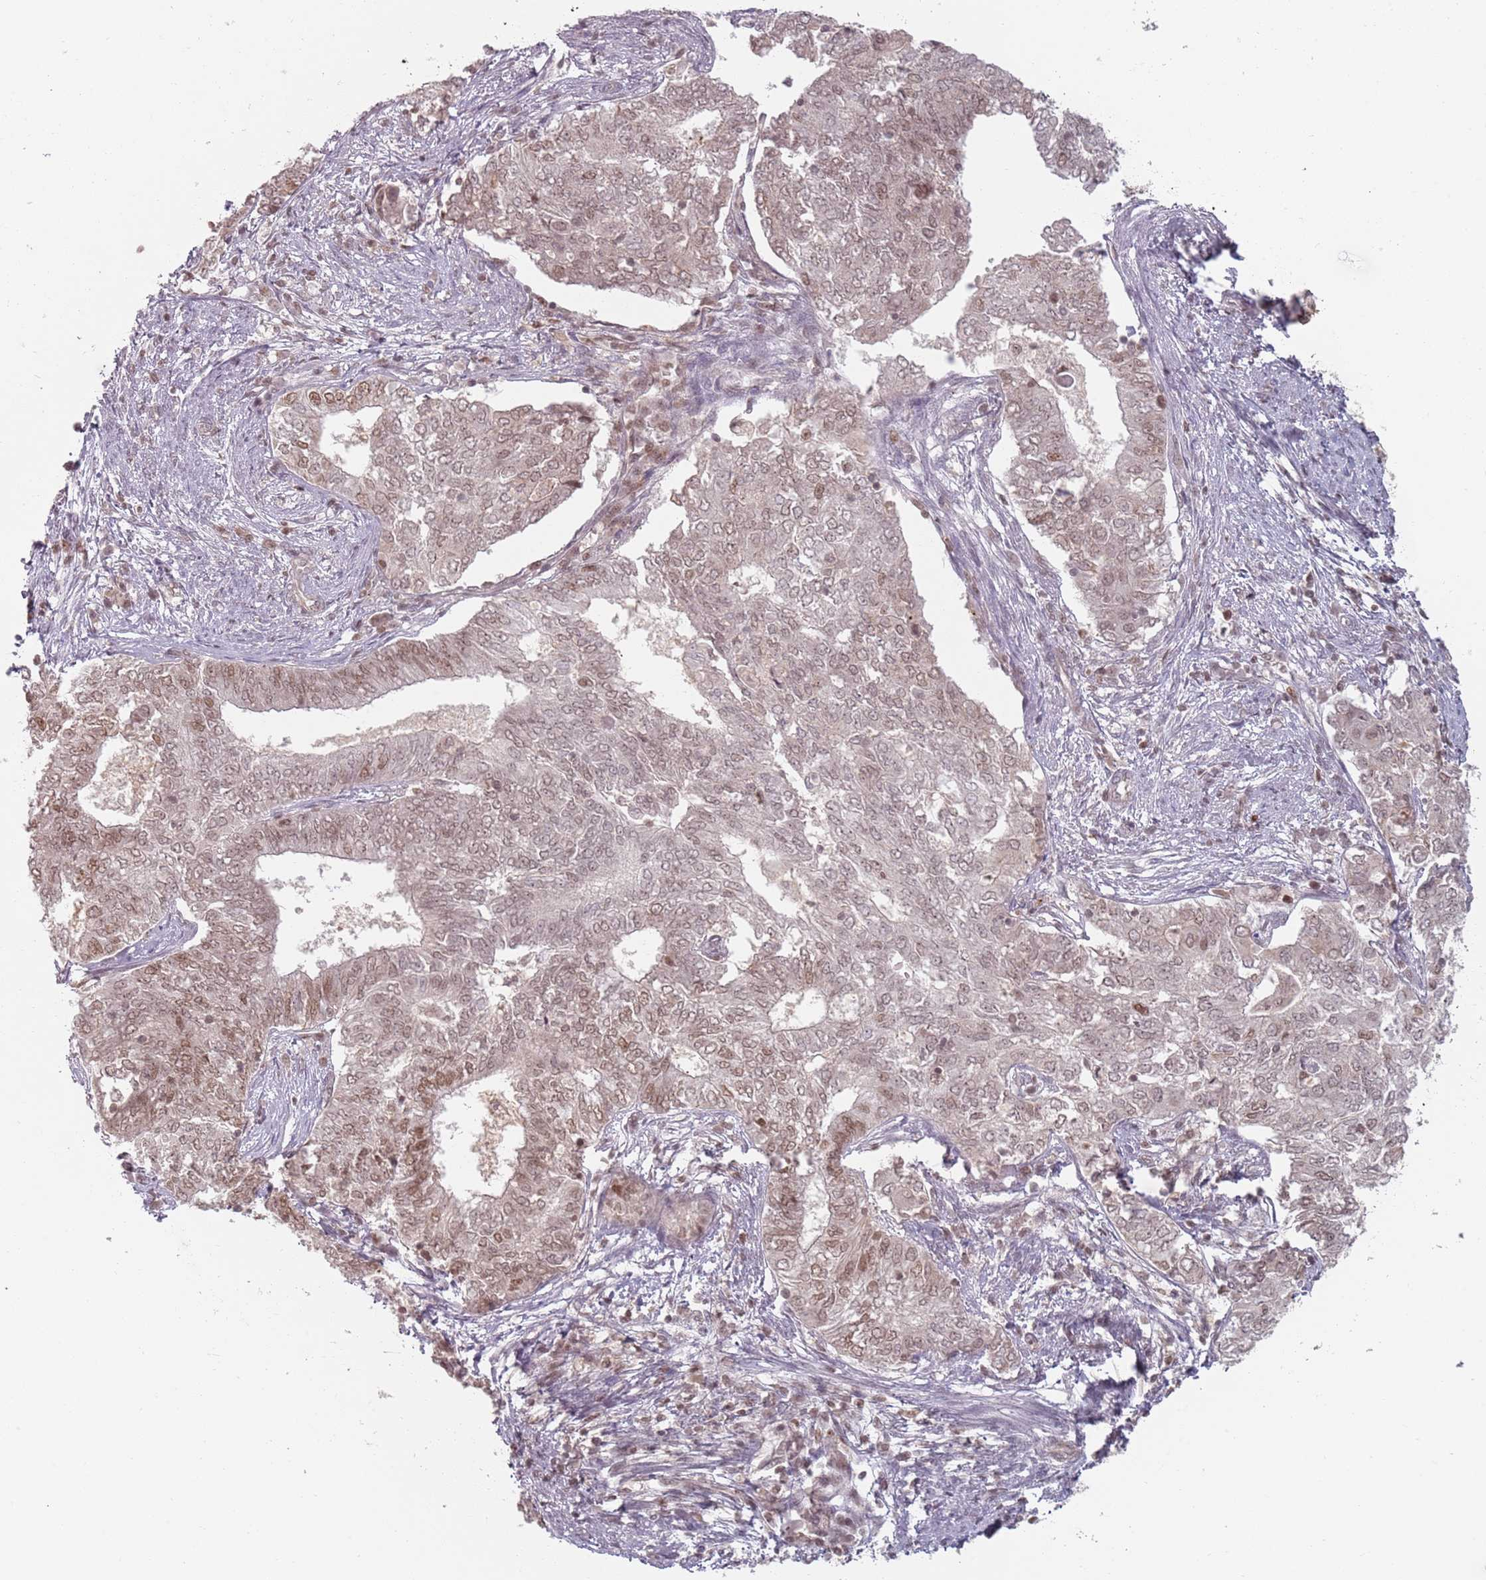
{"staining": {"intensity": "moderate", "quantity": "25%-75%", "location": "cytoplasmic/membranous,nuclear"}, "tissue": "endometrial cancer", "cell_type": "Tumor cells", "image_type": "cancer", "snomed": [{"axis": "morphology", "description": "Adenocarcinoma, NOS"}, {"axis": "topography", "description": "Endometrium"}], "caption": "A brown stain shows moderate cytoplasmic/membranous and nuclear staining of a protein in human endometrial cancer tumor cells.", "gene": "NUP50", "patient": {"sex": "female", "age": 62}}